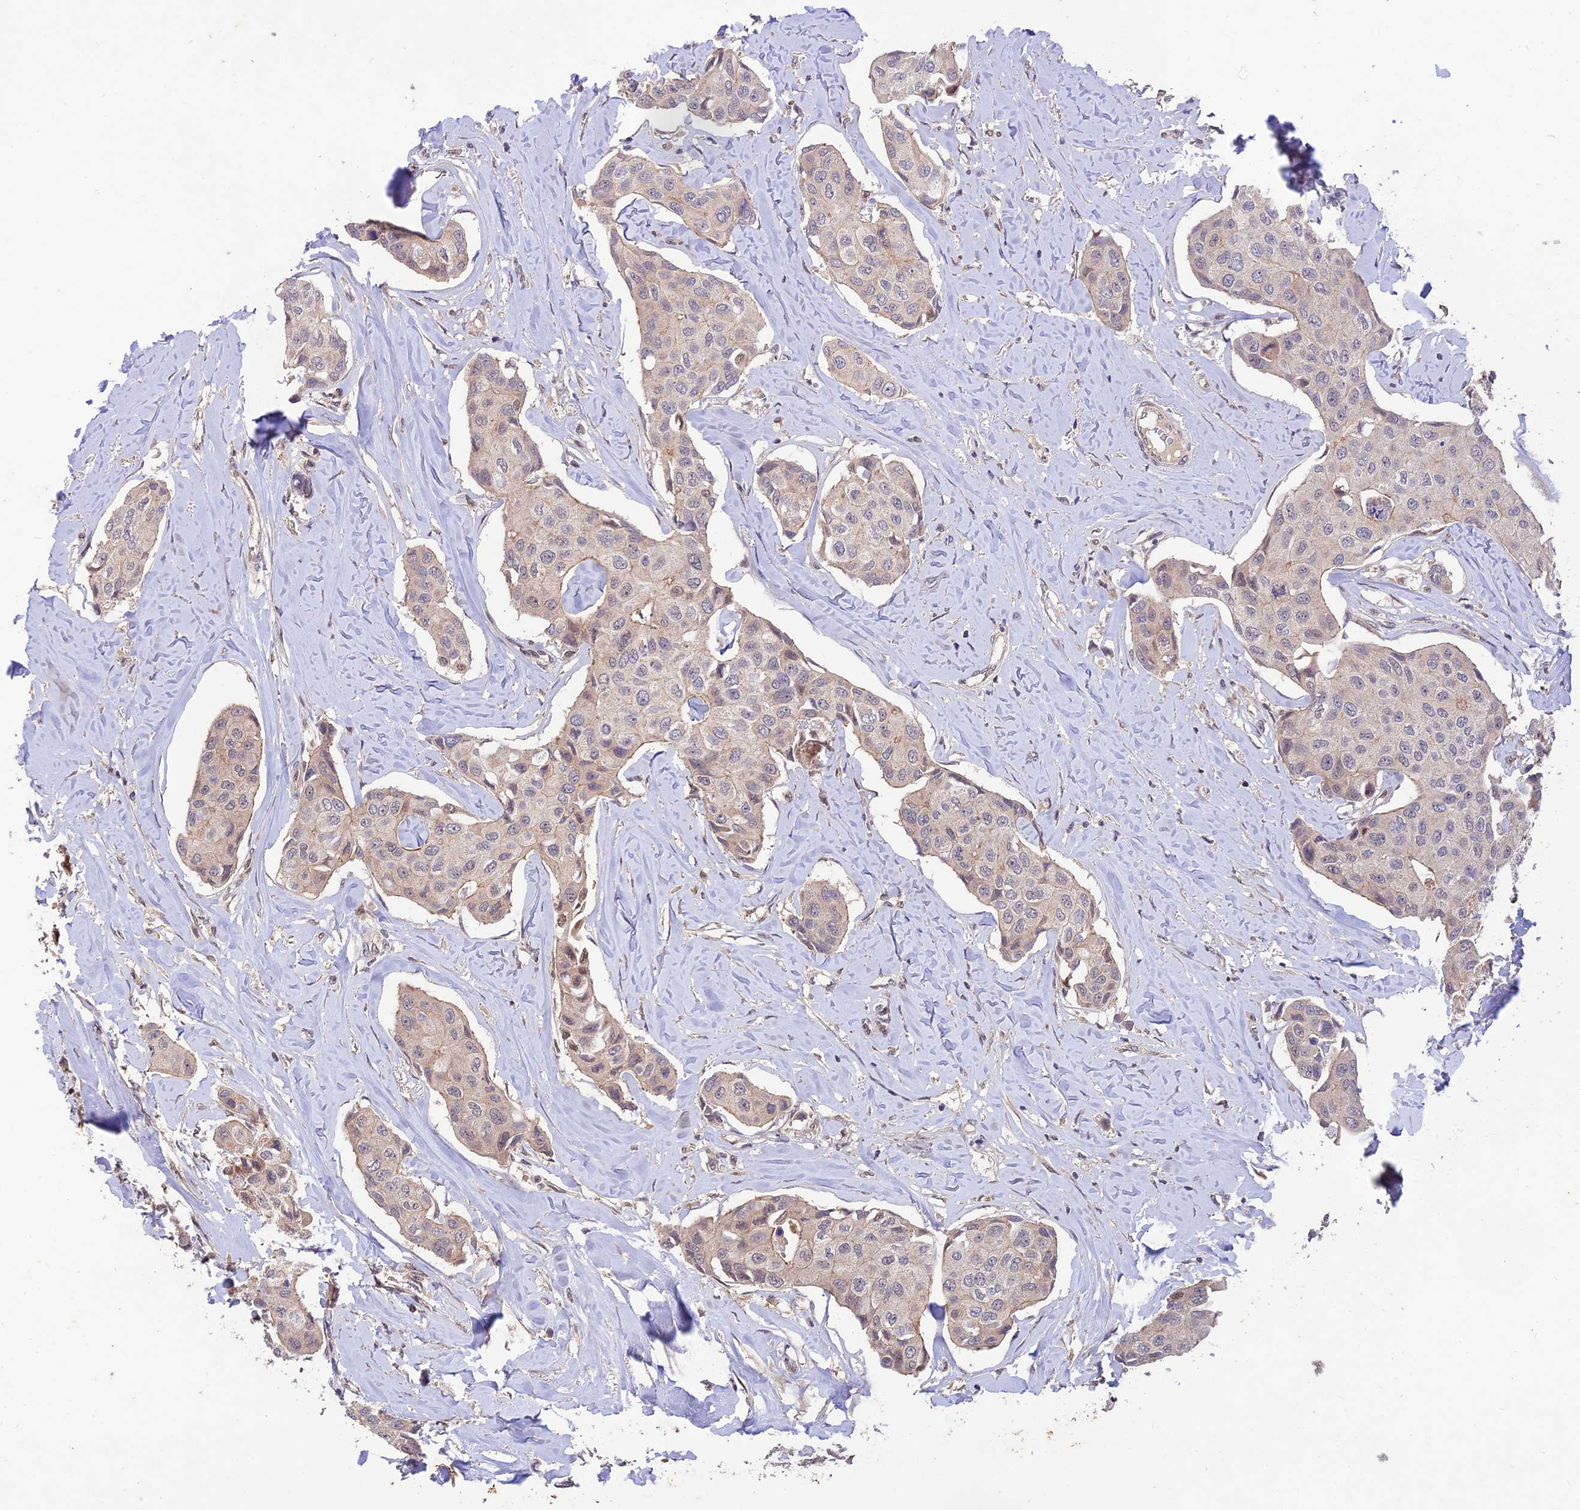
{"staining": {"intensity": "weak", "quantity": "<25%", "location": "cytoplasmic/membranous"}, "tissue": "breast cancer", "cell_type": "Tumor cells", "image_type": "cancer", "snomed": [{"axis": "morphology", "description": "Duct carcinoma"}, {"axis": "topography", "description": "Breast"}], "caption": "Photomicrograph shows no significant protein expression in tumor cells of breast intraductal carcinoma. (DAB (3,3'-diaminobenzidine) immunohistochemistry visualized using brightfield microscopy, high magnification).", "gene": "REV1", "patient": {"sex": "female", "age": 80}}